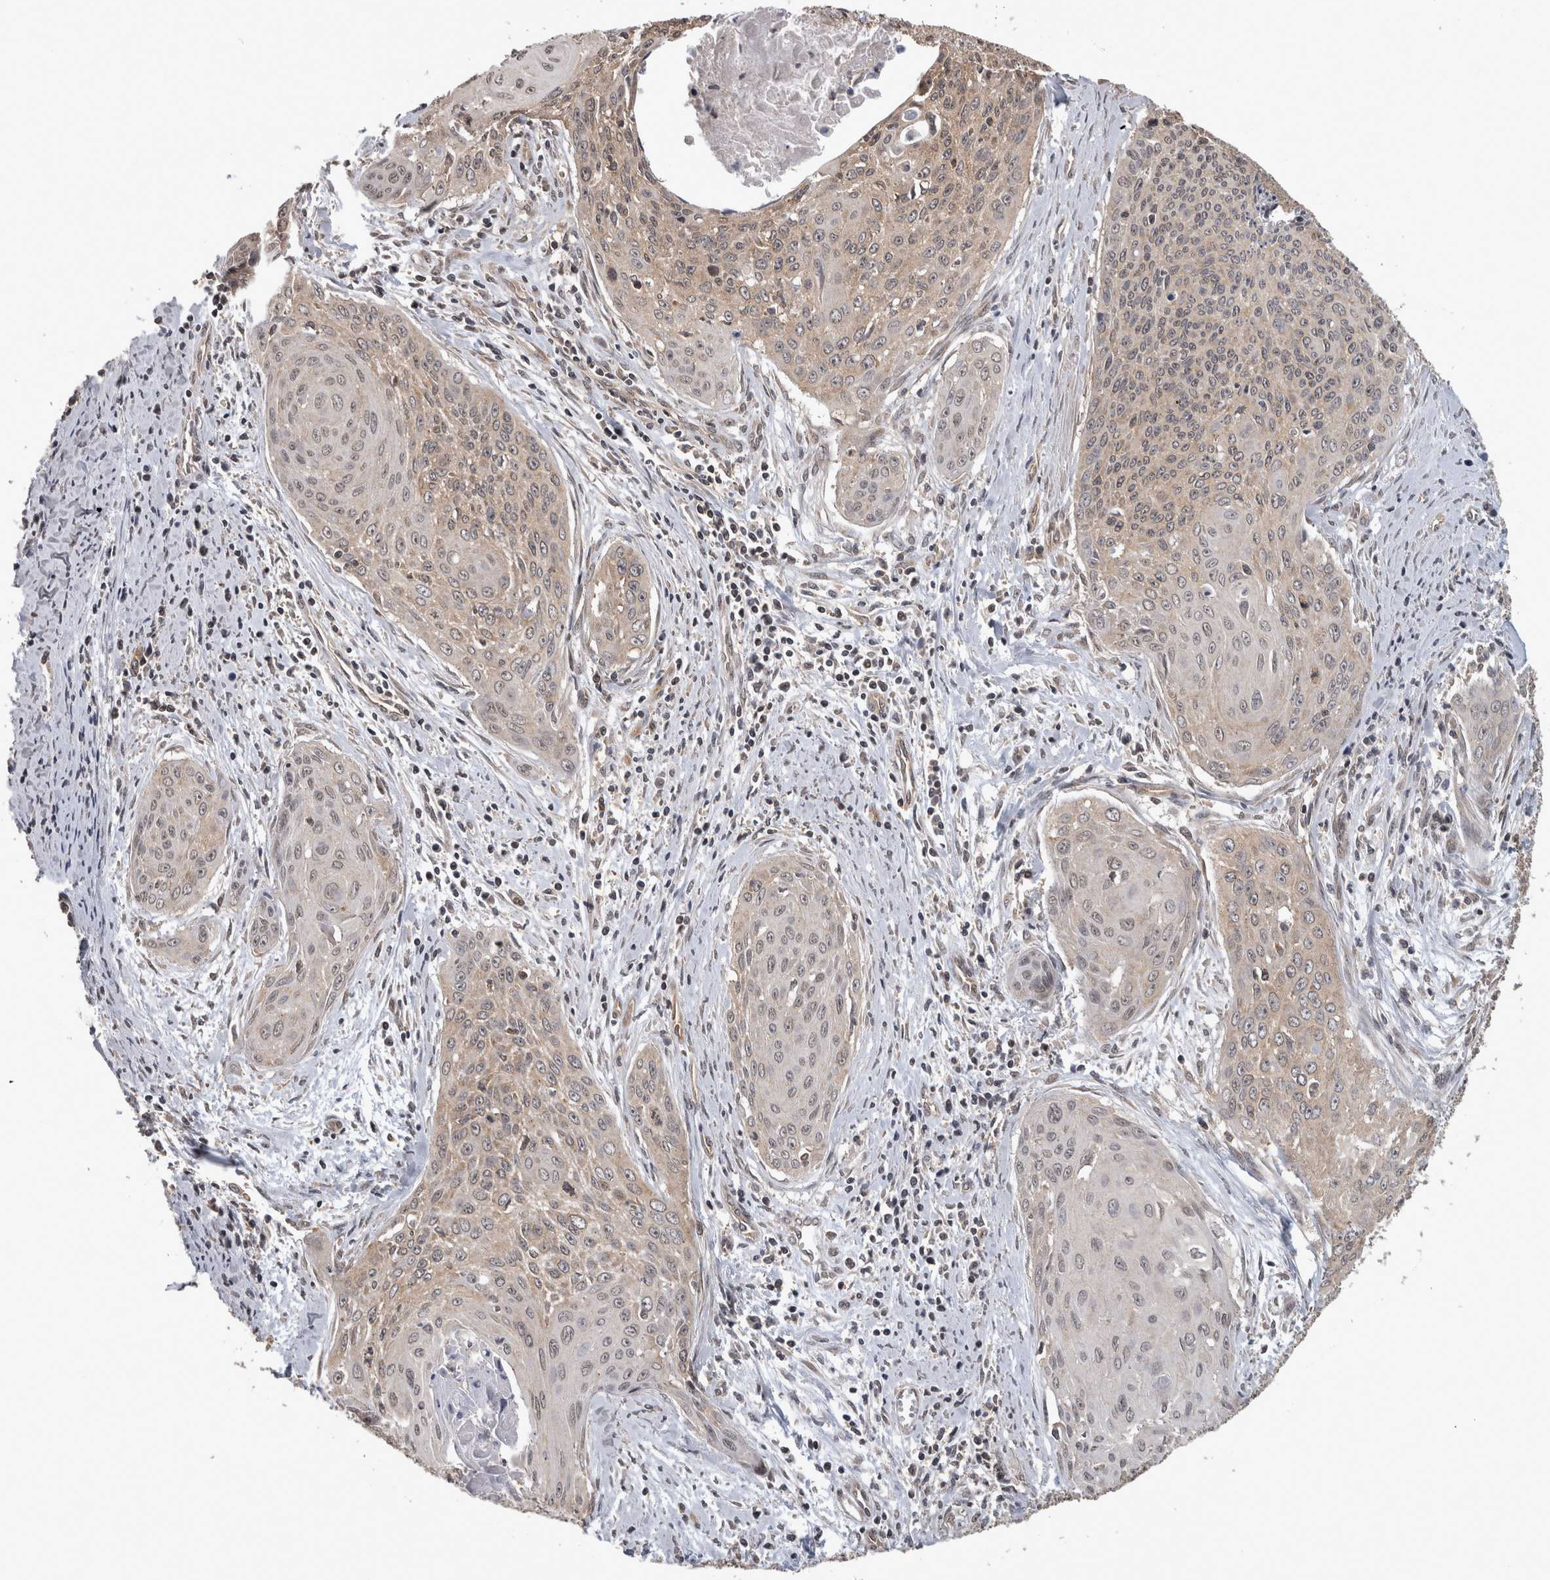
{"staining": {"intensity": "weak", "quantity": "25%-75%", "location": "cytoplasmic/membranous"}, "tissue": "cervical cancer", "cell_type": "Tumor cells", "image_type": "cancer", "snomed": [{"axis": "morphology", "description": "Squamous cell carcinoma, NOS"}, {"axis": "topography", "description": "Cervix"}], "caption": "High-magnification brightfield microscopy of squamous cell carcinoma (cervical) stained with DAB (3,3'-diaminobenzidine) (brown) and counterstained with hematoxylin (blue). tumor cells exhibit weak cytoplasmic/membranous expression is identified in approximately25%-75% of cells. (Stains: DAB in brown, nuclei in blue, Microscopy: brightfield microscopy at high magnification).", "gene": "ATXN2", "patient": {"sex": "female", "age": 55}}